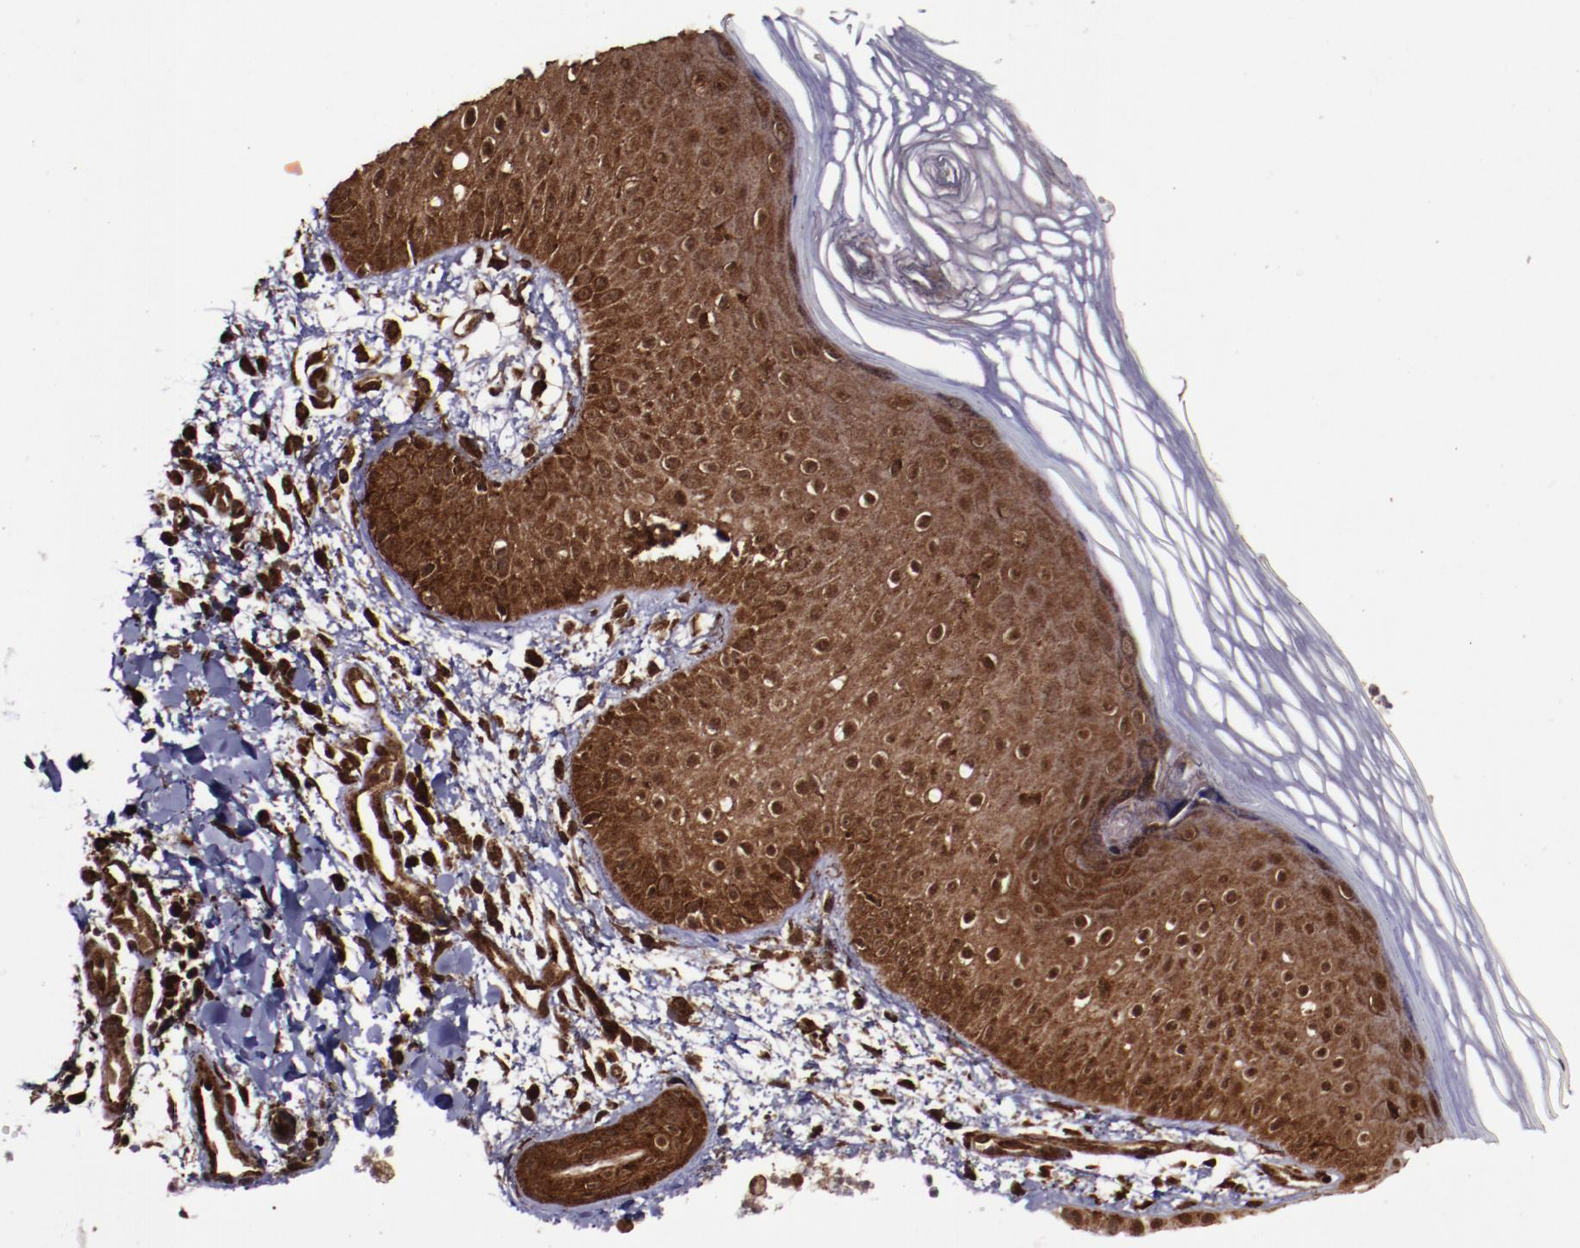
{"staining": {"intensity": "strong", "quantity": ">75%", "location": "cytoplasmic/membranous,nuclear"}, "tissue": "skin", "cell_type": "Epidermal cells", "image_type": "normal", "snomed": [{"axis": "morphology", "description": "Normal tissue, NOS"}, {"axis": "morphology", "description": "Inflammation, NOS"}, {"axis": "topography", "description": "Soft tissue"}, {"axis": "topography", "description": "Anal"}], "caption": "IHC of unremarkable human skin shows high levels of strong cytoplasmic/membranous,nuclear positivity in approximately >75% of epidermal cells. (DAB (3,3'-diaminobenzidine) IHC with brightfield microscopy, high magnification).", "gene": "EIF4ENIF1", "patient": {"sex": "female", "age": 15}}